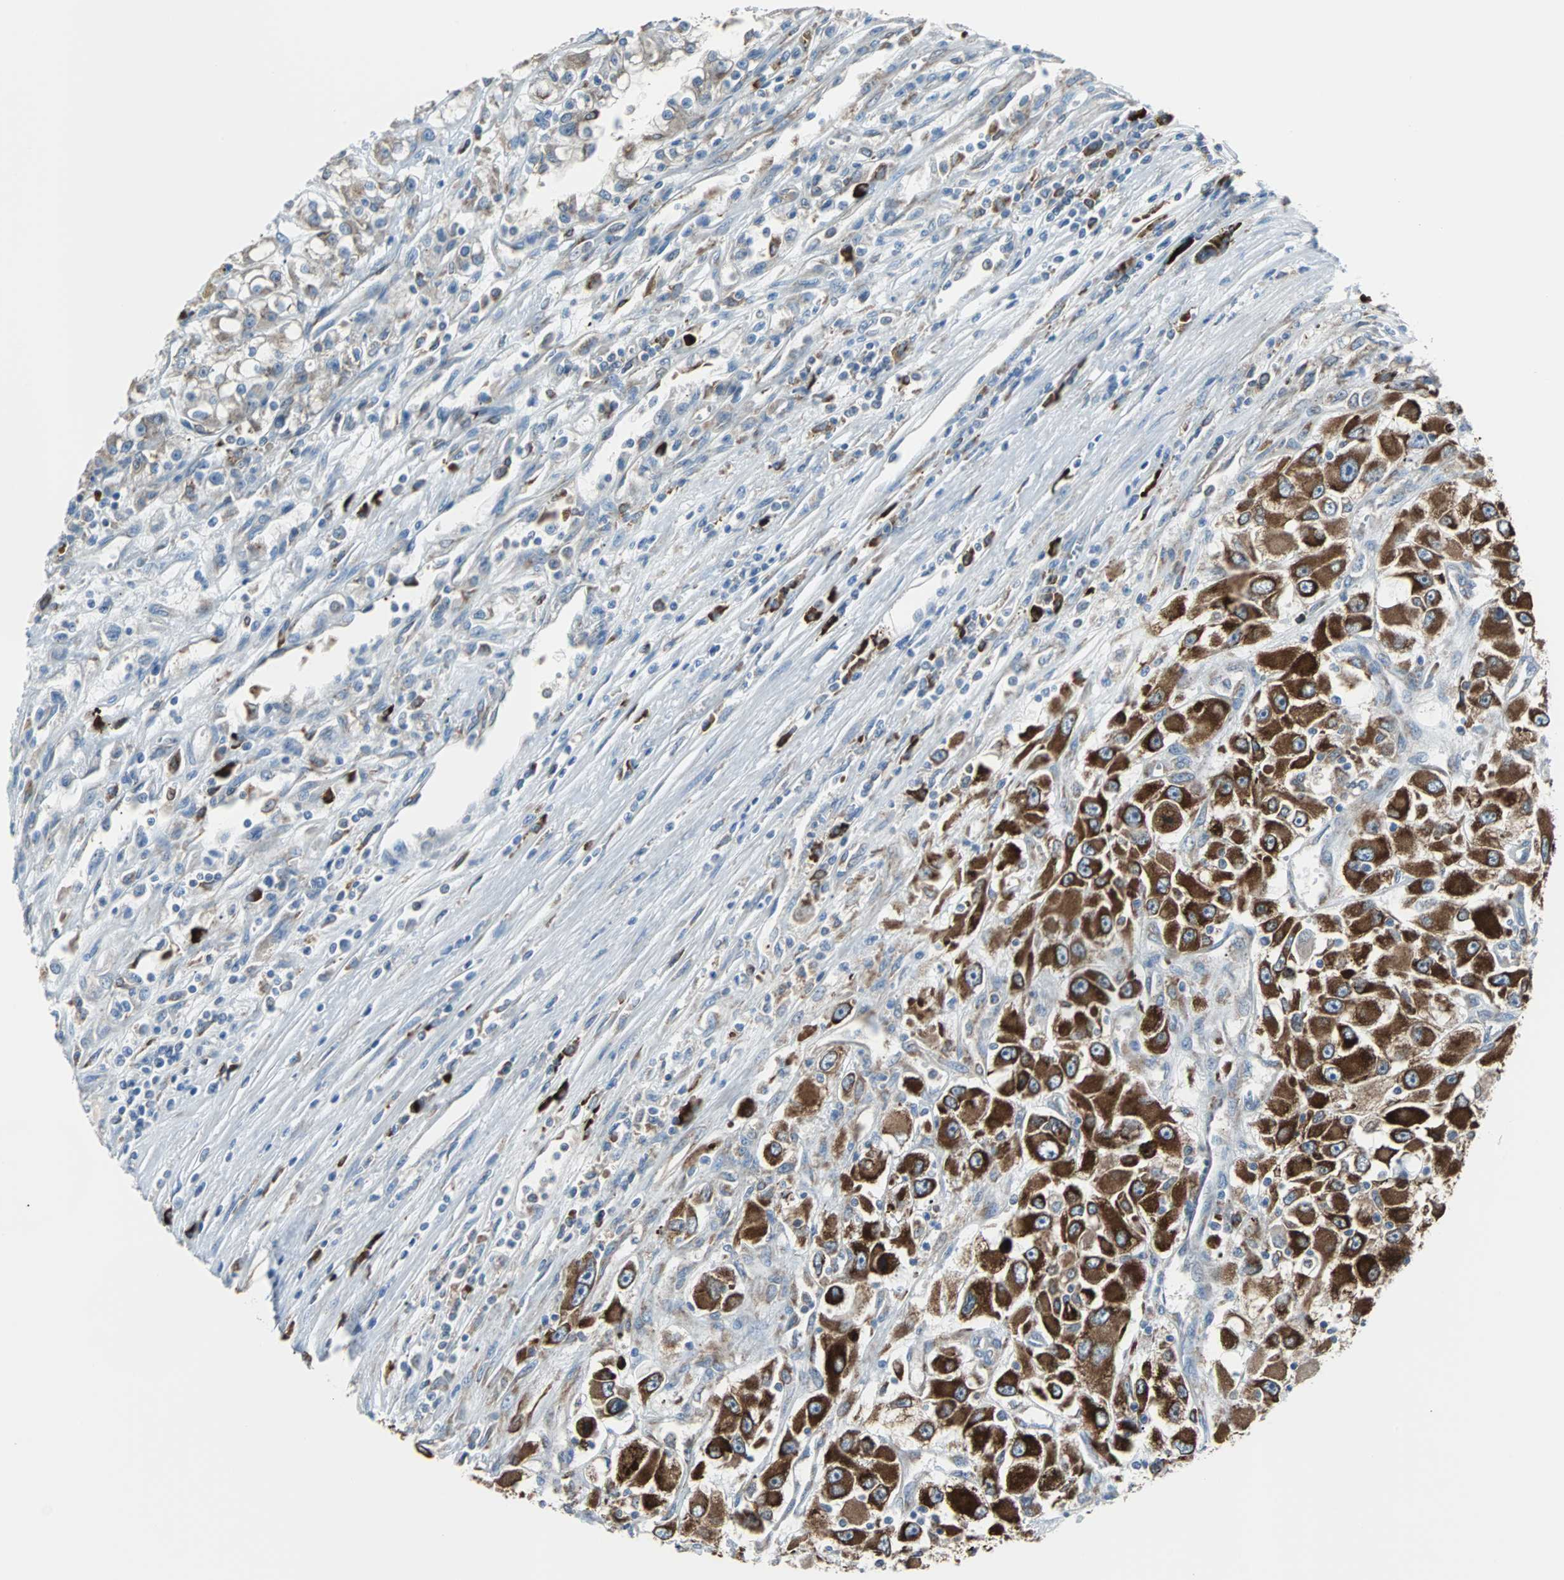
{"staining": {"intensity": "strong", "quantity": ">75%", "location": "cytoplasmic/membranous"}, "tissue": "renal cancer", "cell_type": "Tumor cells", "image_type": "cancer", "snomed": [{"axis": "morphology", "description": "Adenocarcinoma, NOS"}, {"axis": "topography", "description": "Kidney"}], "caption": "Immunohistochemistry image of neoplastic tissue: adenocarcinoma (renal) stained using immunohistochemistry demonstrates high levels of strong protein expression localized specifically in the cytoplasmic/membranous of tumor cells, appearing as a cytoplasmic/membranous brown color.", "gene": "PDIA4", "patient": {"sex": "female", "age": 52}}